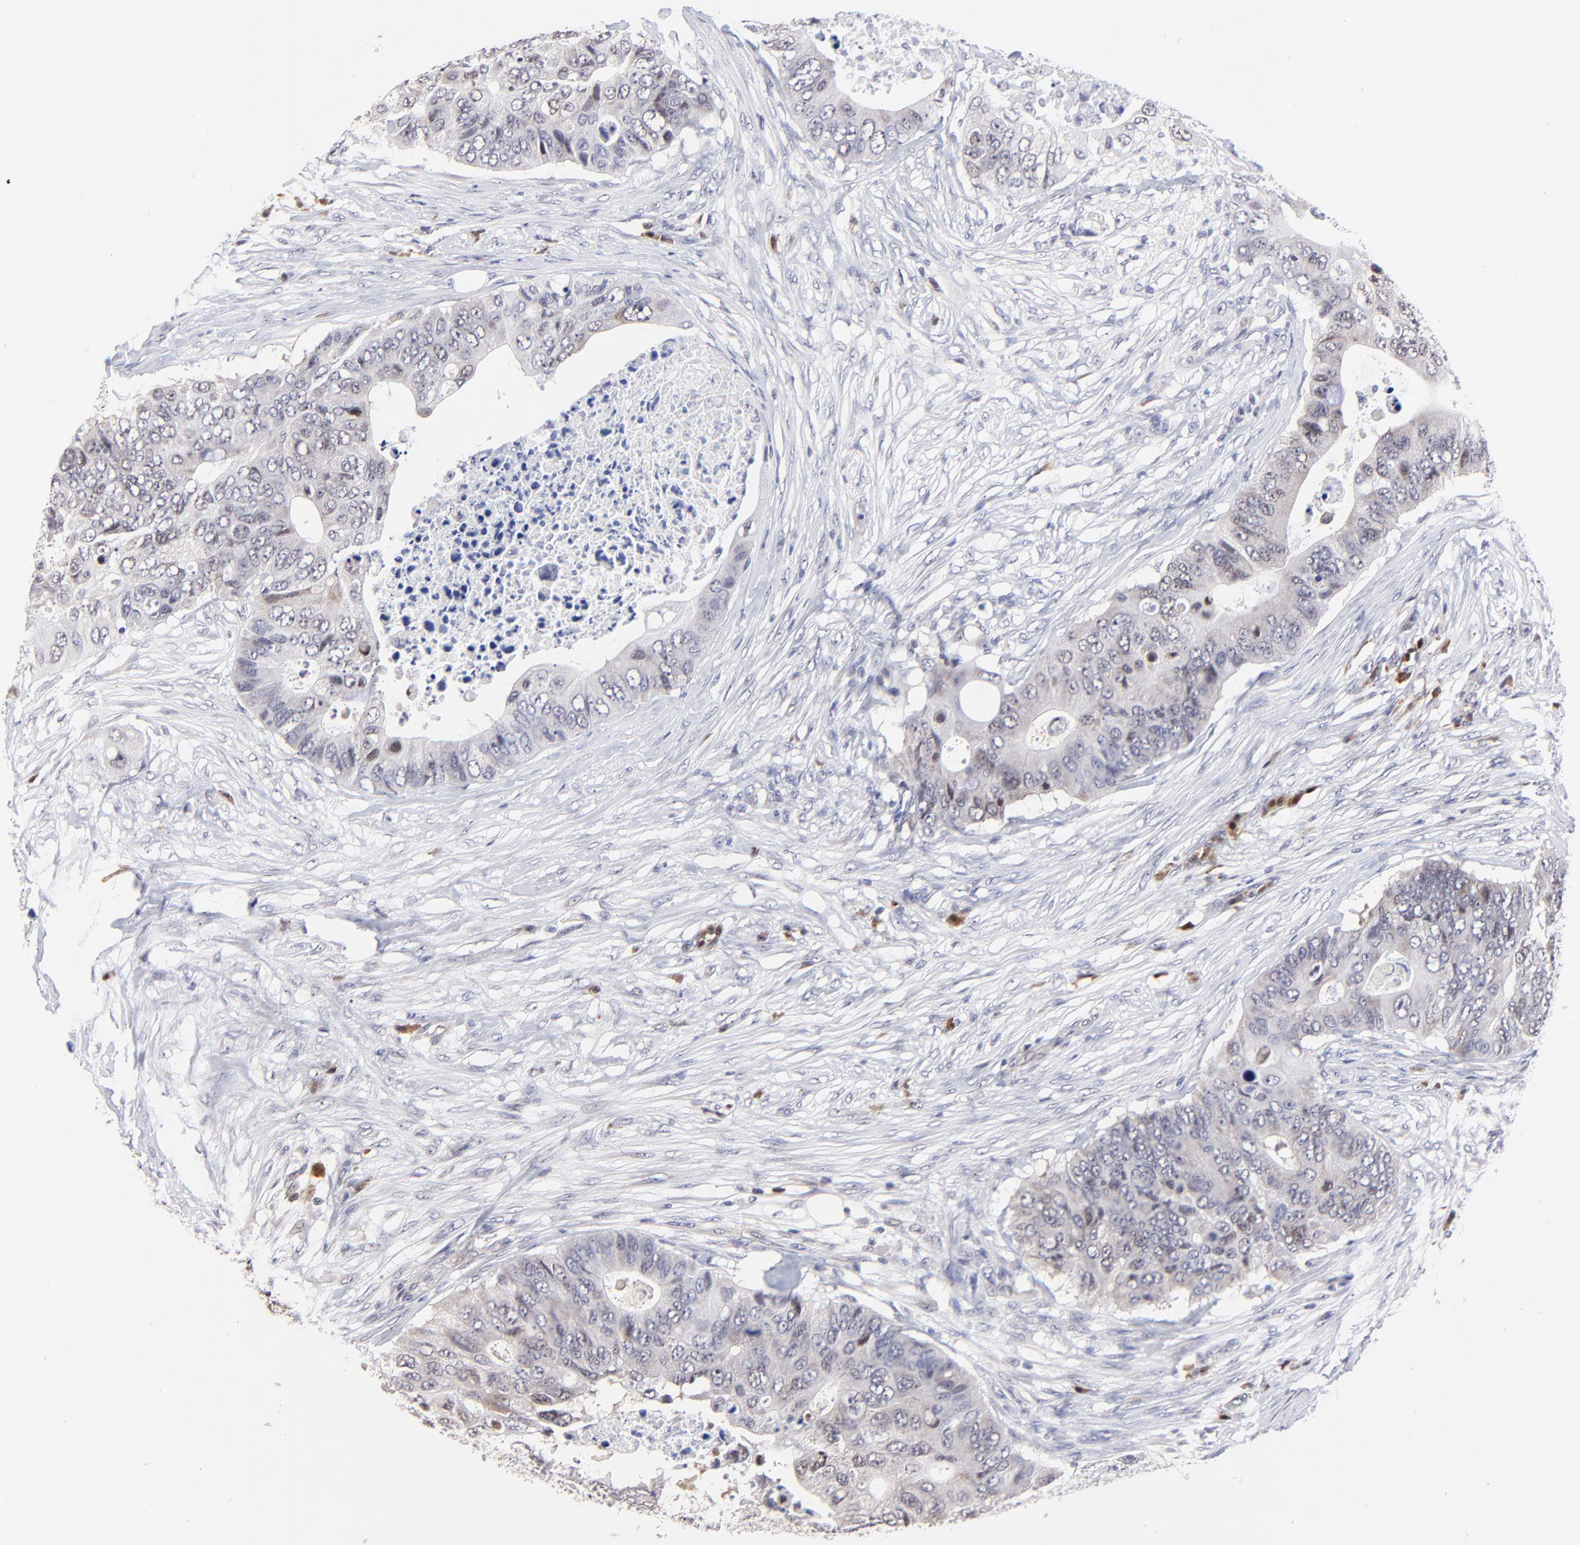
{"staining": {"intensity": "weak", "quantity": "<25%", "location": "cytoplasmic/membranous"}, "tissue": "colorectal cancer", "cell_type": "Tumor cells", "image_type": "cancer", "snomed": [{"axis": "morphology", "description": "Adenocarcinoma, NOS"}, {"axis": "topography", "description": "Colon"}], "caption": "Human colorectal cancer (adenocarcinoma) stained for a protein using immunohistochemistry displays no expression in tumor cells.", "gene": "ZNF155", "patient": {"sex": "male", "age": 71}}